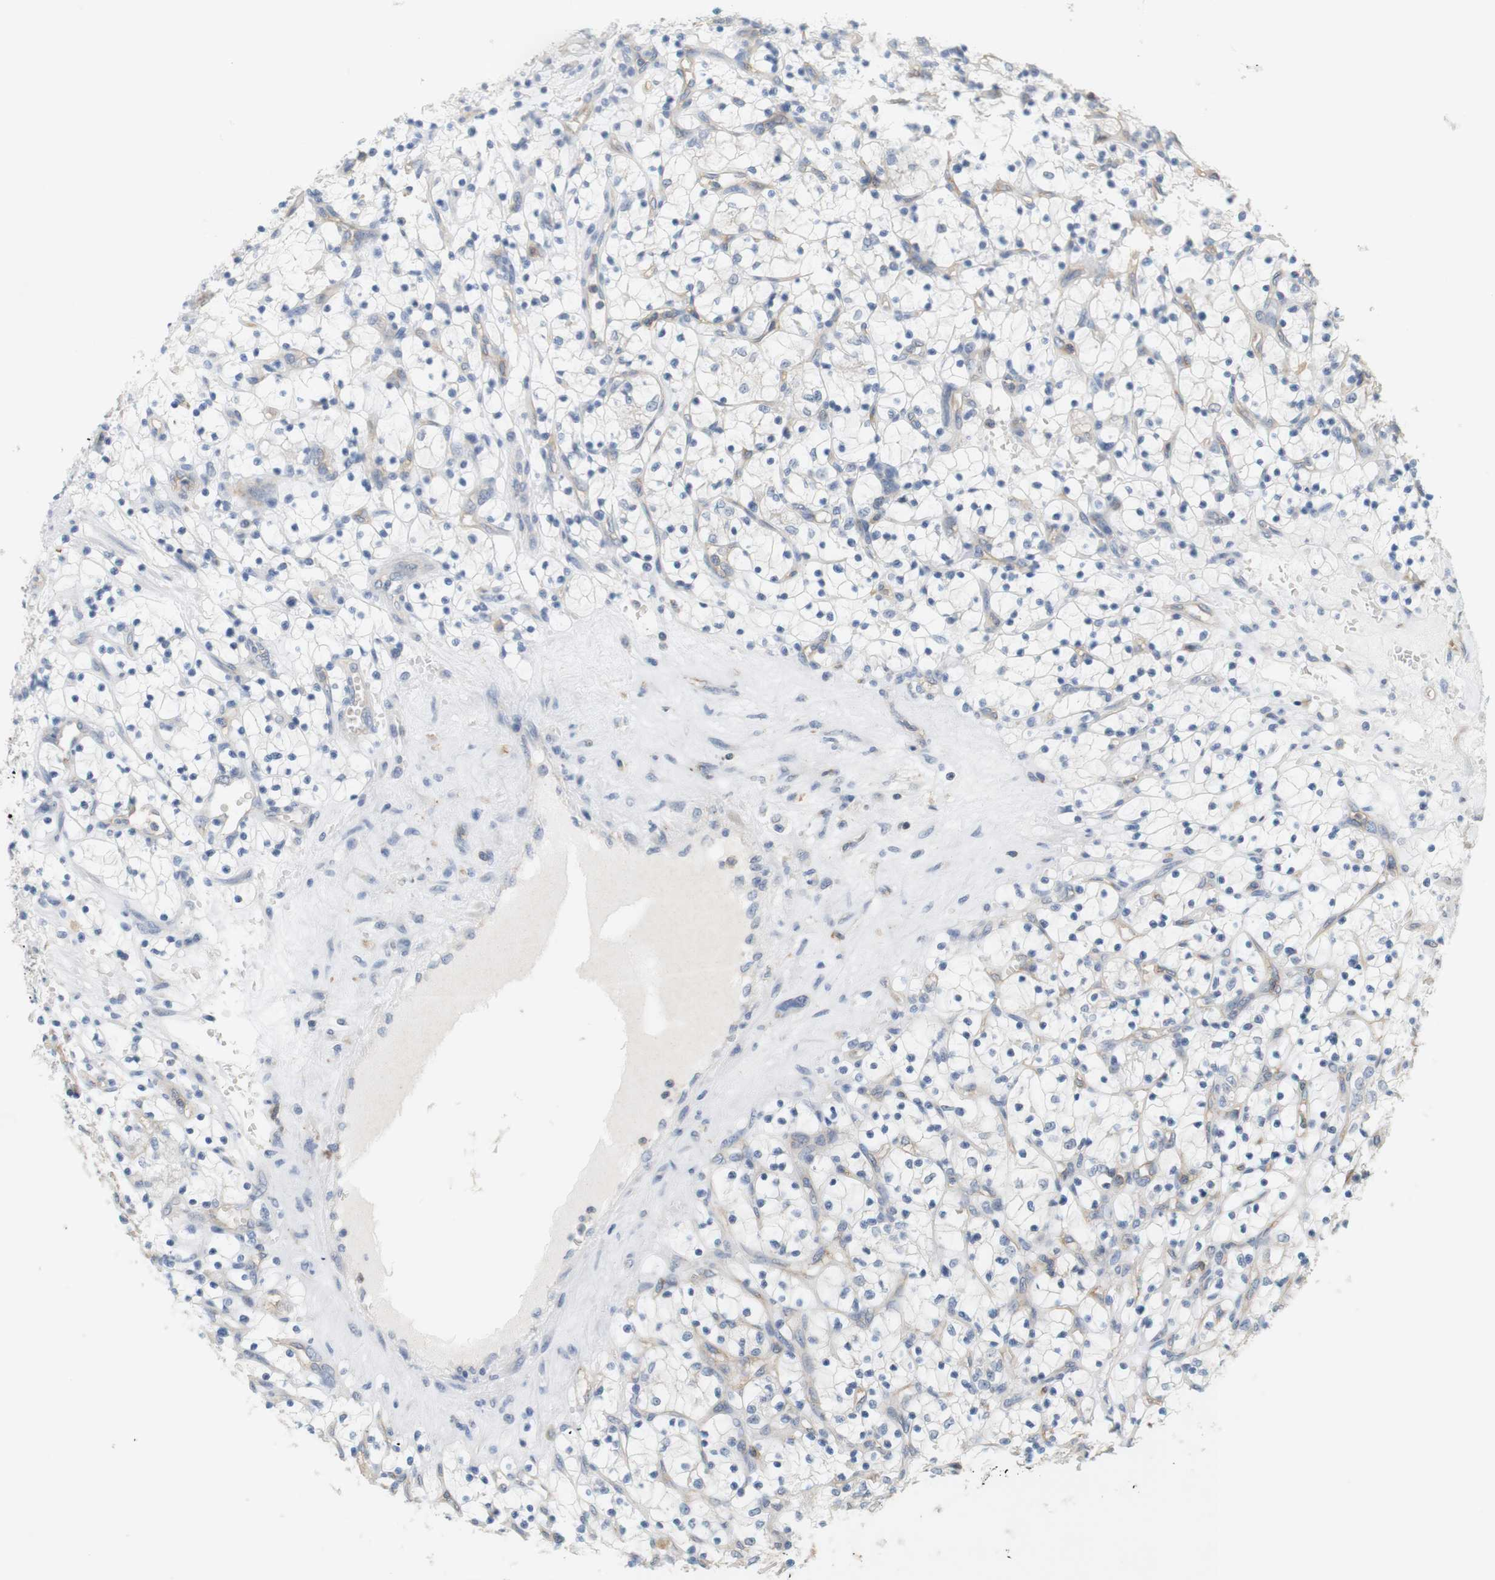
{"staining": {"intensity": "negative", "quantity": "none", "location": "none"}, "tissue": "renal cancer", "cell_type": "Tumor cells", "image_type": "cancer", "snomed": [{"axis": "morphology", "description": "Adenocarcinoma, NOS"}, {"axis": "topography", "description": "Kidney"}], "caption": "Immunohistochemistry histopathology image of neoplastic tissue: human renal adenocarcinoma stained with DAB (3,3'-diaminobenzidine) displays no significant protein expression in tumor cells.", "gene": "OSR1", "patient": {"sex": "female", "age": 69}}